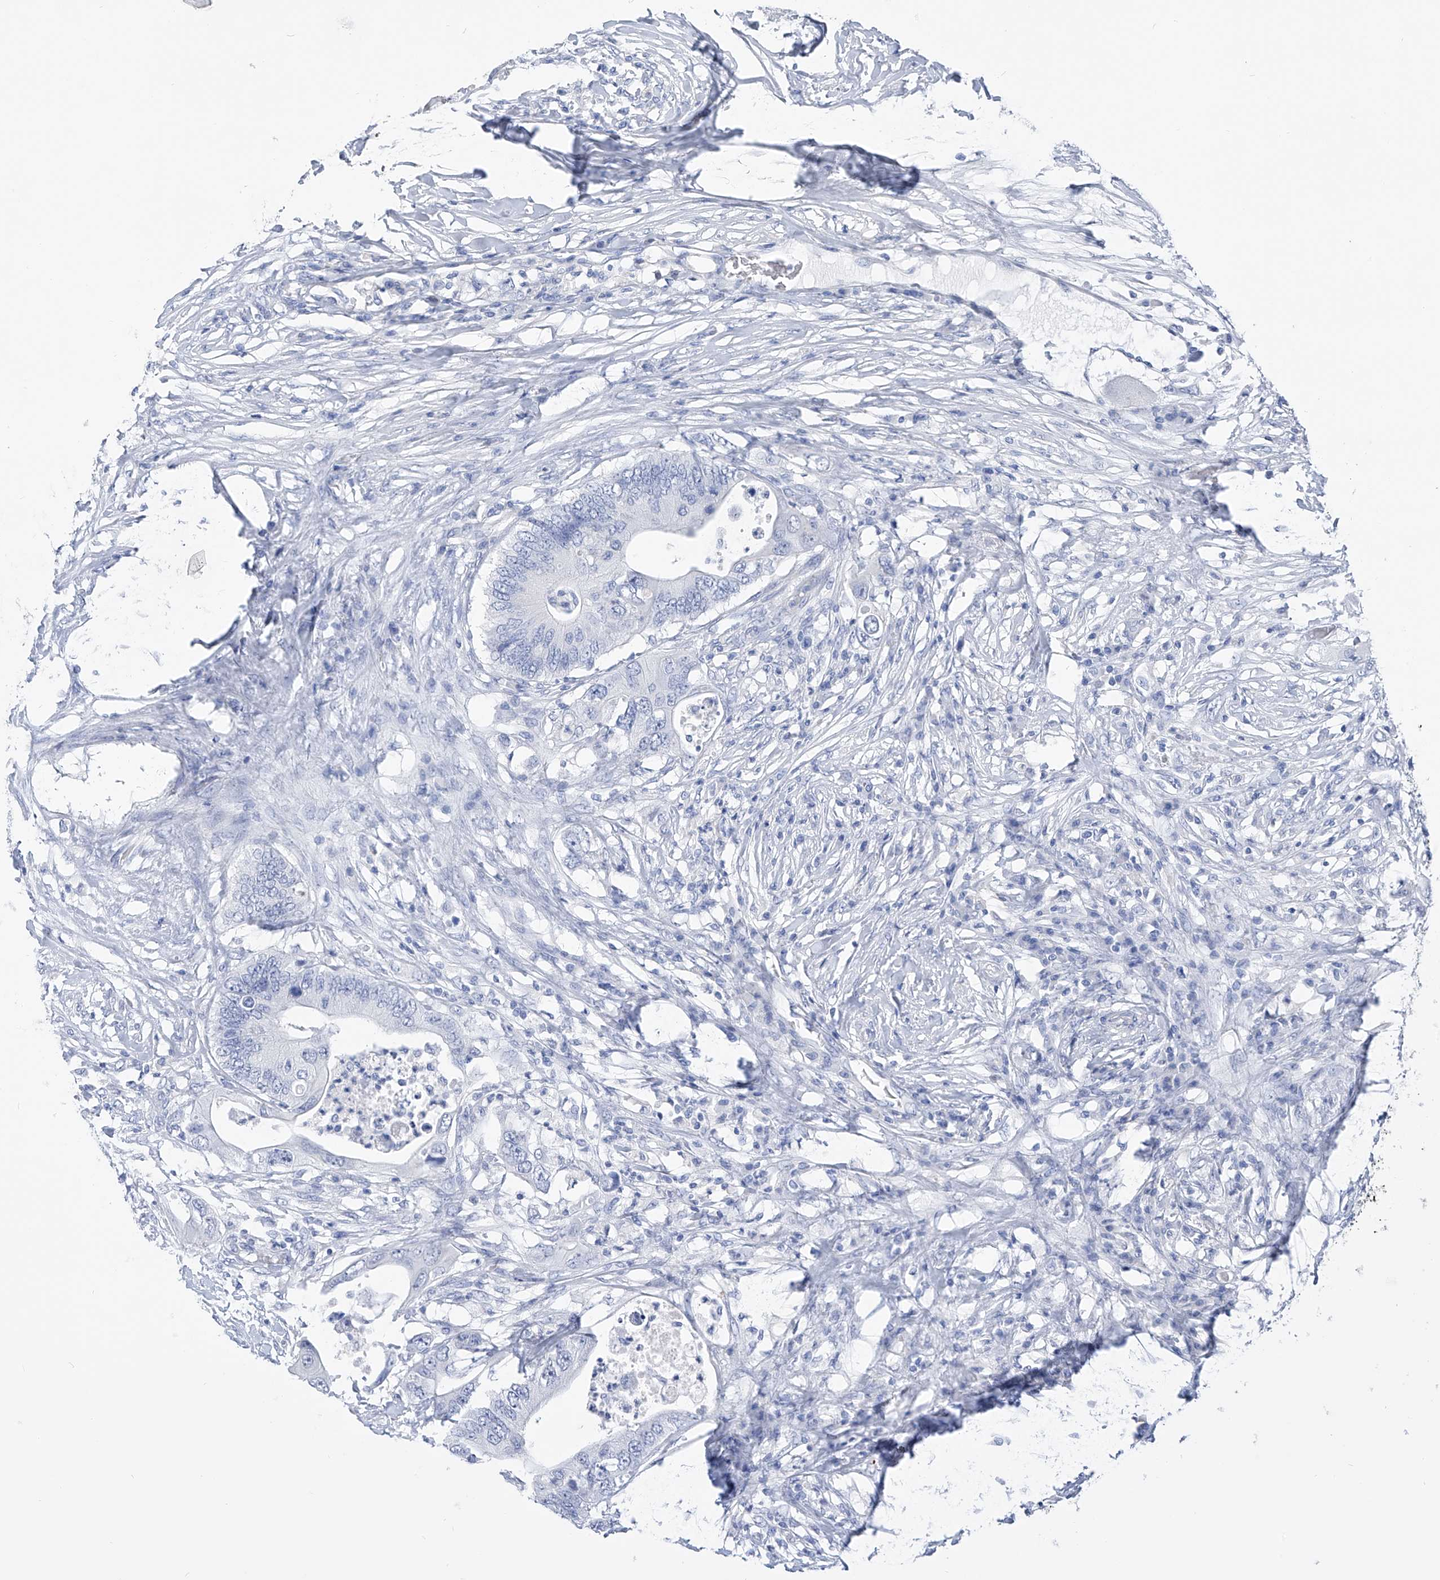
{"staining": {"intensity": "negative", "quantity": "none", "location": "none"}, "tissue": "colorectal cancer", "cell_type": "Tumor cells", "image_type": "cancer", "snomed": [{"axis": "morphology", "description": "Adenocarcinoma, NOS"}, {"axis": "topography", "description": "Colon"}], "caption": "DAB (3,3'-diaminobenzidine) immunohistochemical staining of colorectal cancer demonstrates no significant expression in tumor cells.", "gene": "ADRA1A", "patient": {"sex": "male", "age": 71}}